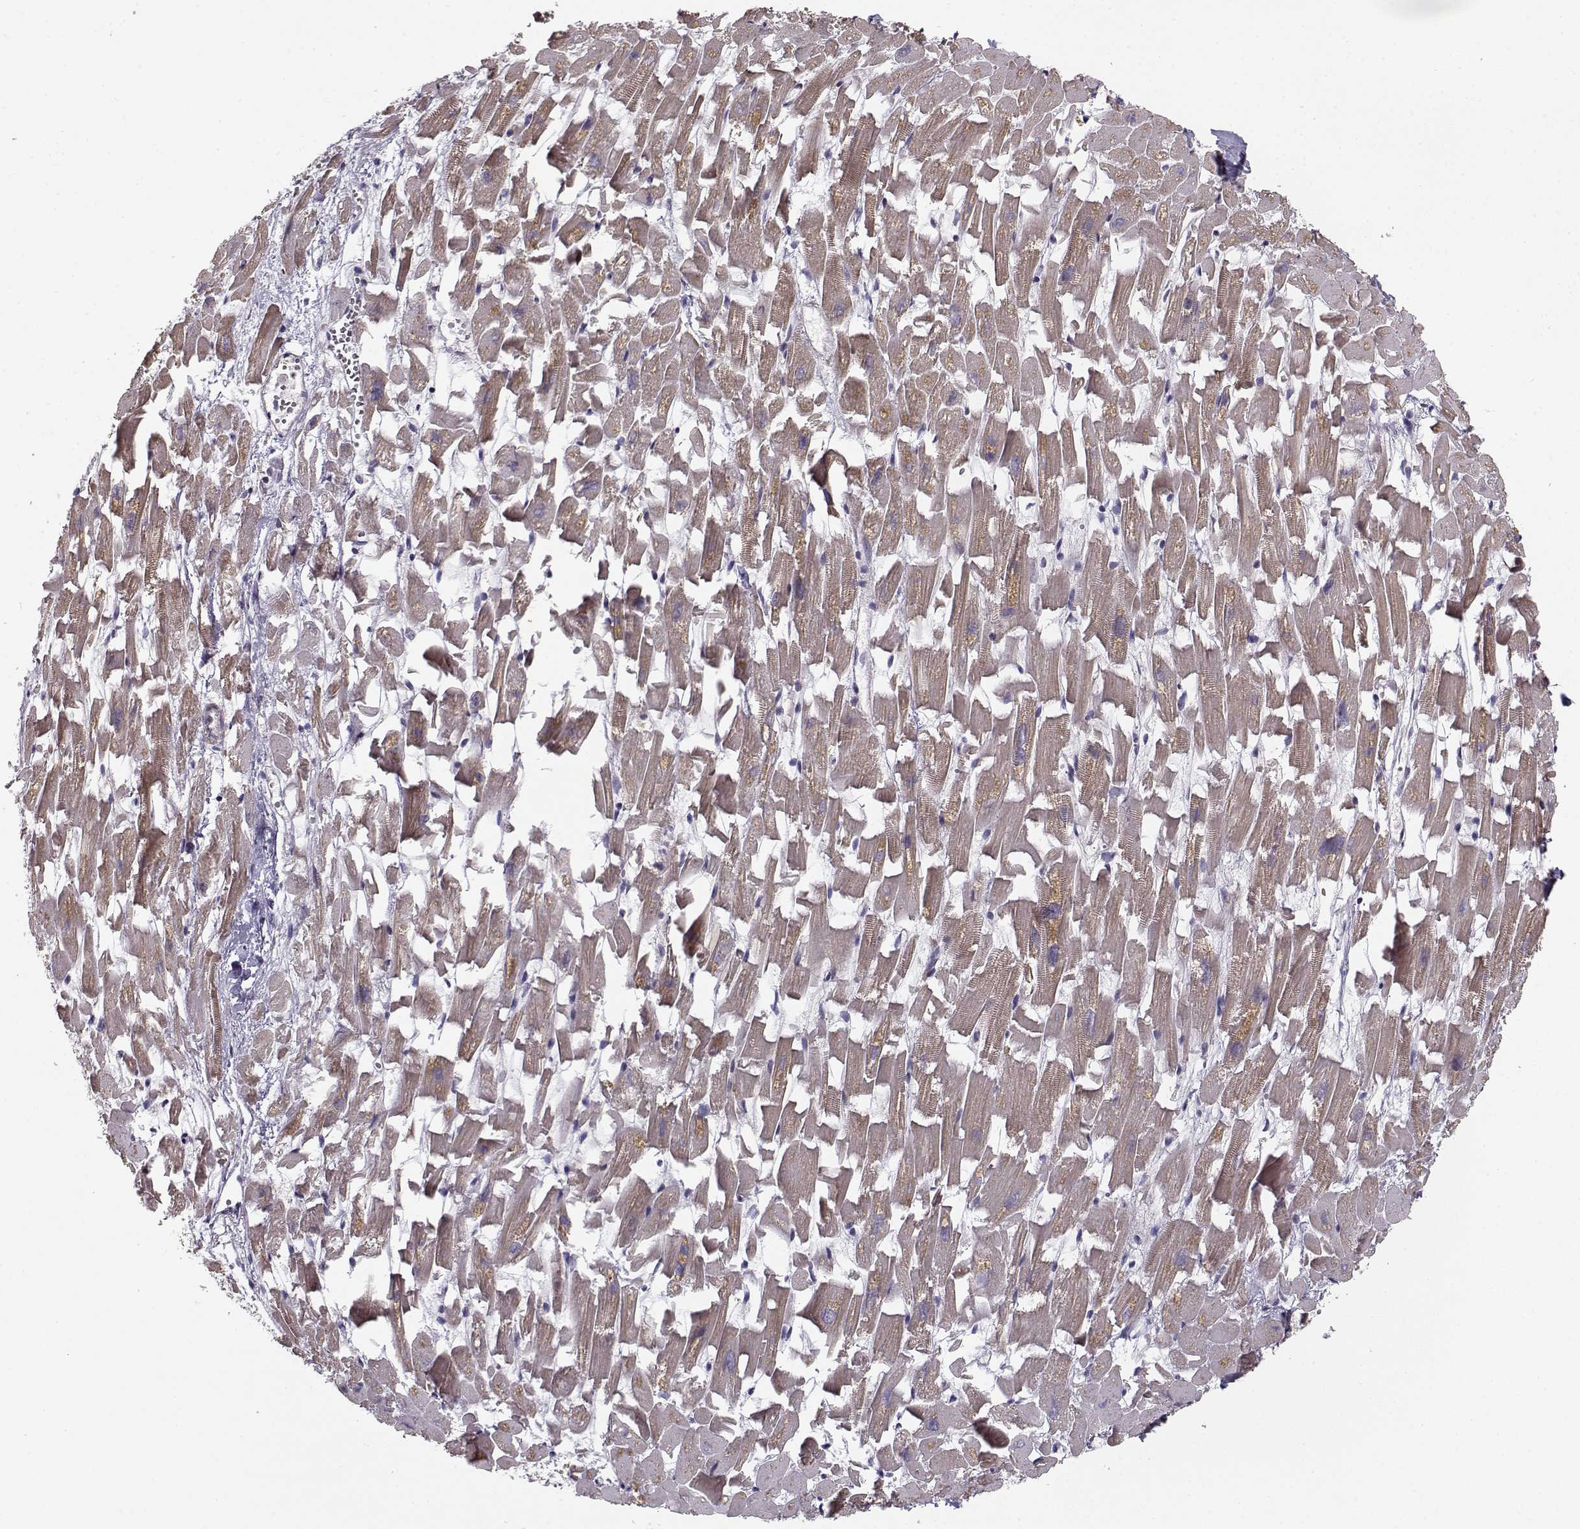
{"staining": {"intensity": "moderate", "quantity": "25%-75%", "location": "cytoplasmic/membranous"}, "tissue": "heart muscle", "cell_type": "Cardiomyocytes", "image_type": "normal", "snomed": [{"axis": "morphology", "description": "Normal tissue, NOS"}, {"axis": "topography", "description": "Heart"}], "caption": "Immunohistochemical staining of benign heart muscle exhibits moderate cytoplasmic/membranous protein expression in approximately 25%-75% of cardiomyocytes. The protein is shown in brown color, while the nuclei are stained blue.", "gene": "ENTPD8", "patient": {"sex": "female", "age": 64}}